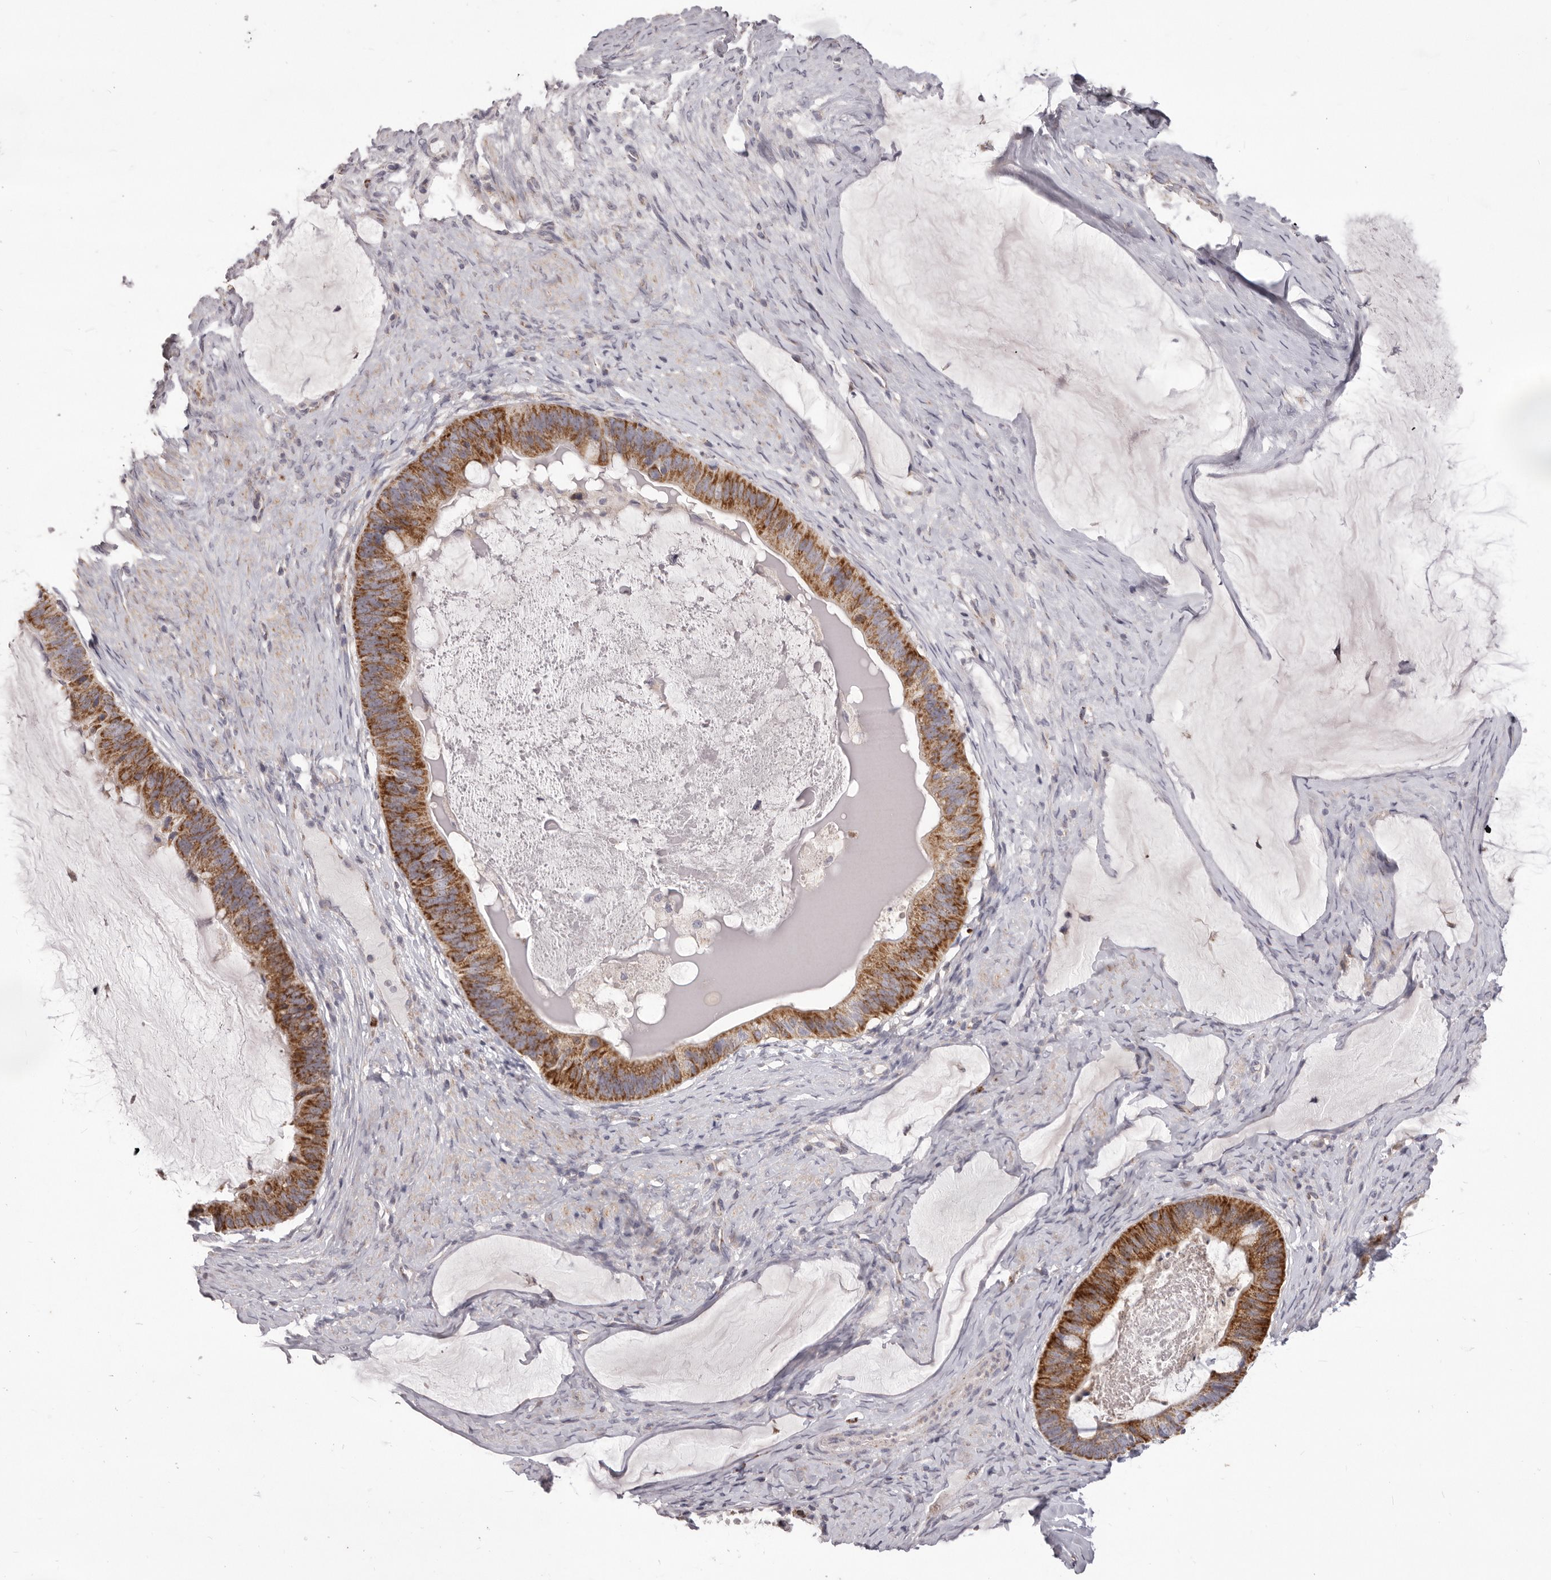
{"staining": {"intensity": "moderate", "quantity": ">75%", "location": "cytoplasmic/membranous"}, "tissue": "ovarian cancer", "cell_type": "Tumor cells", "image_type": "cancer", "snomed": [{"axis": "morphology", "description": "Cystadenocarcinoma, mucinous, NOS"}, {"axis": "topography", "description": "Ovary"}], "caption": "Mucinous cystadenocarcinoma (ovarian) stained for a protein (brown) reveals moderate cytoplasmic/membranous positive positivity in approximately >75% of tumor cells.", "gene": "PRMT2", "patient": {"sex": "female", "age": 61}}